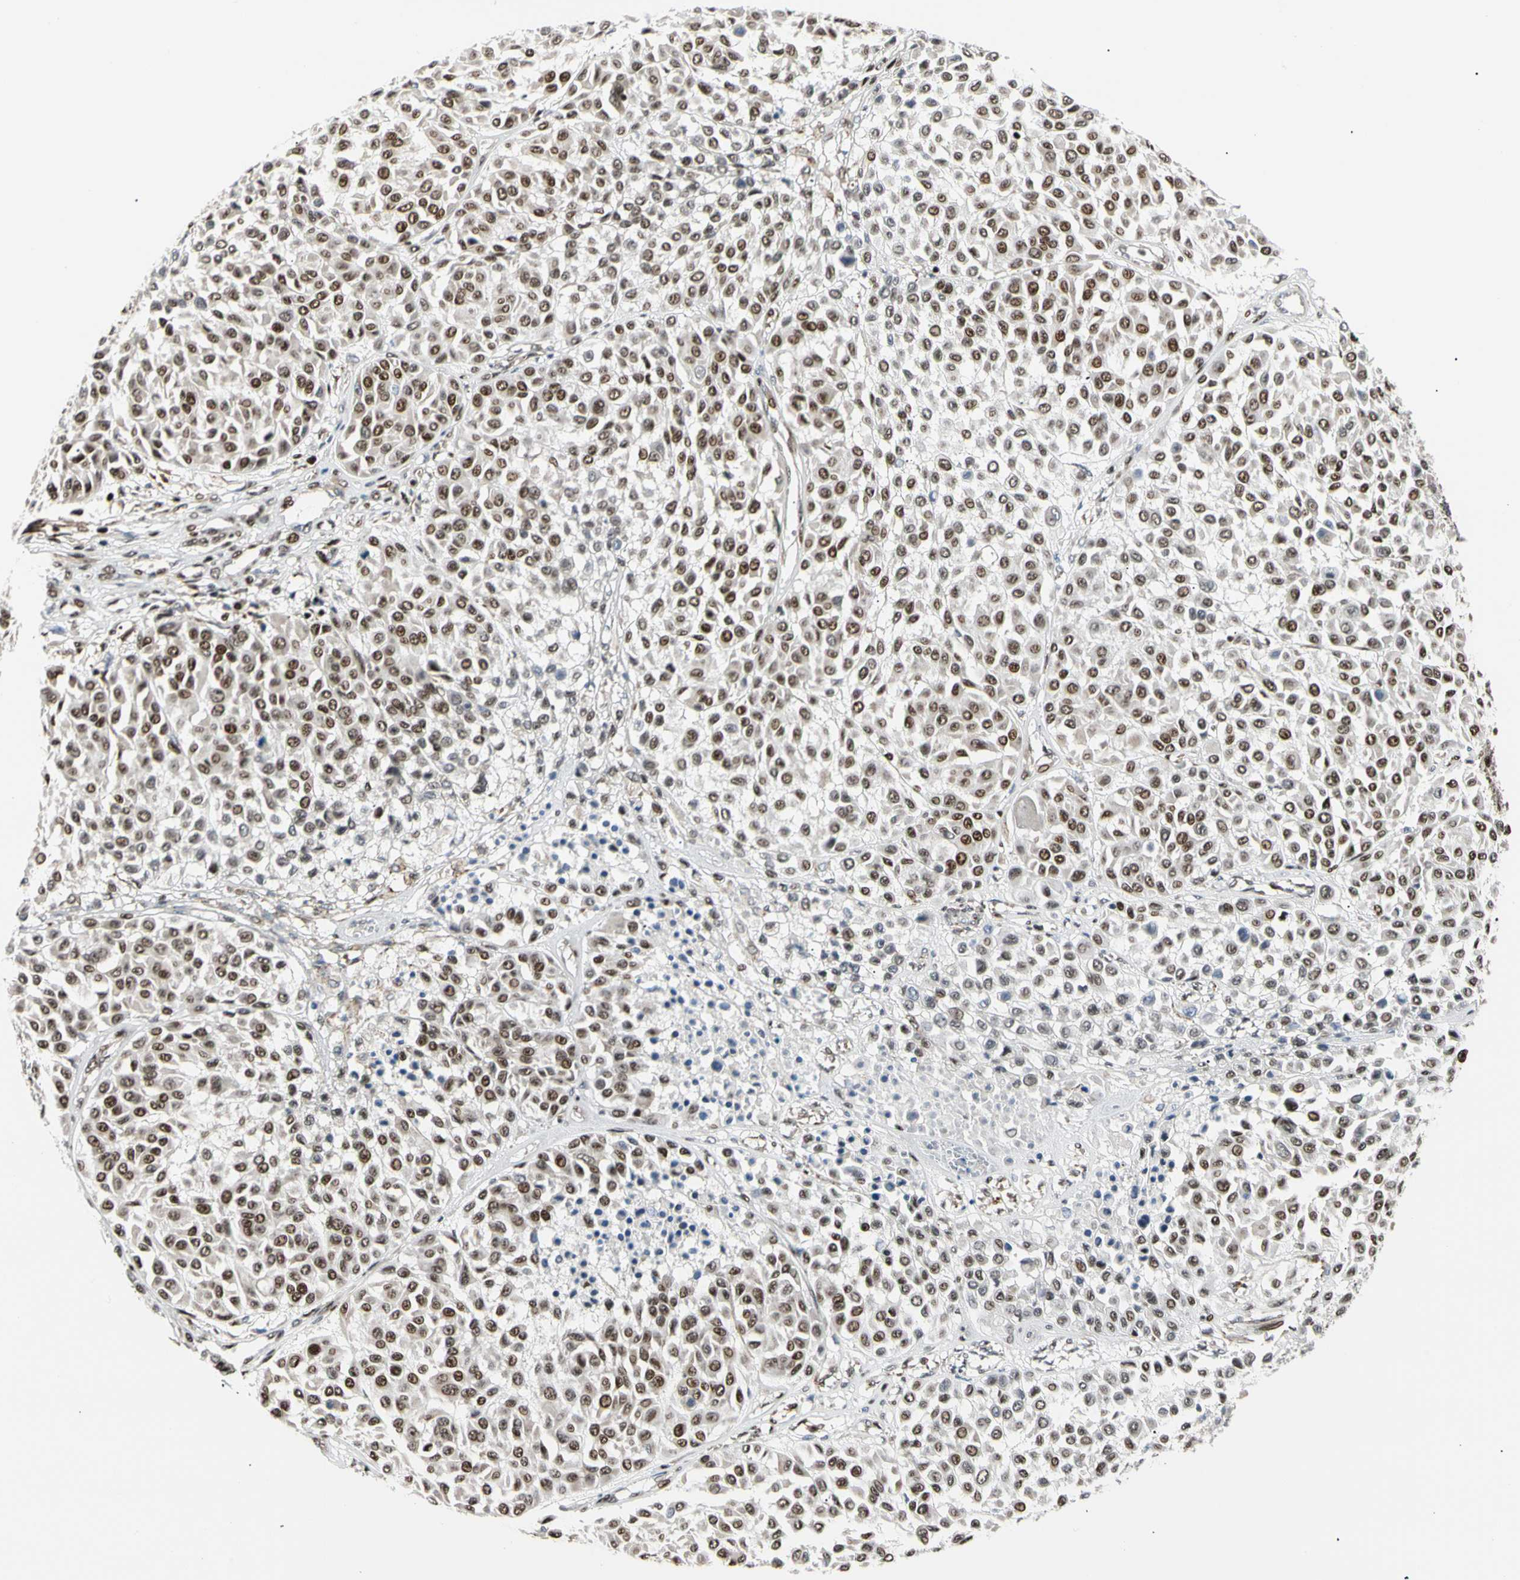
{"staining": {"intensity": "moderate", "quantity": ">75%", "location": "nuclear"}, "tissue": "melanoma", "cell_type": "Tumor cells", "image_type": "cancer", "snomed": [{"axis": "morphology", "description": "Malignant melanoma, Metastatic site"}, {"axis": "topography", "description": "Soft tissue"}], "caption": "Immunohistochemical staining of human melanoma displays medium levels of moderate nuclear staining in about >75% of tumor cells.", "gene": "E2F1", "patient": {"sex": "male", "age": 41}}